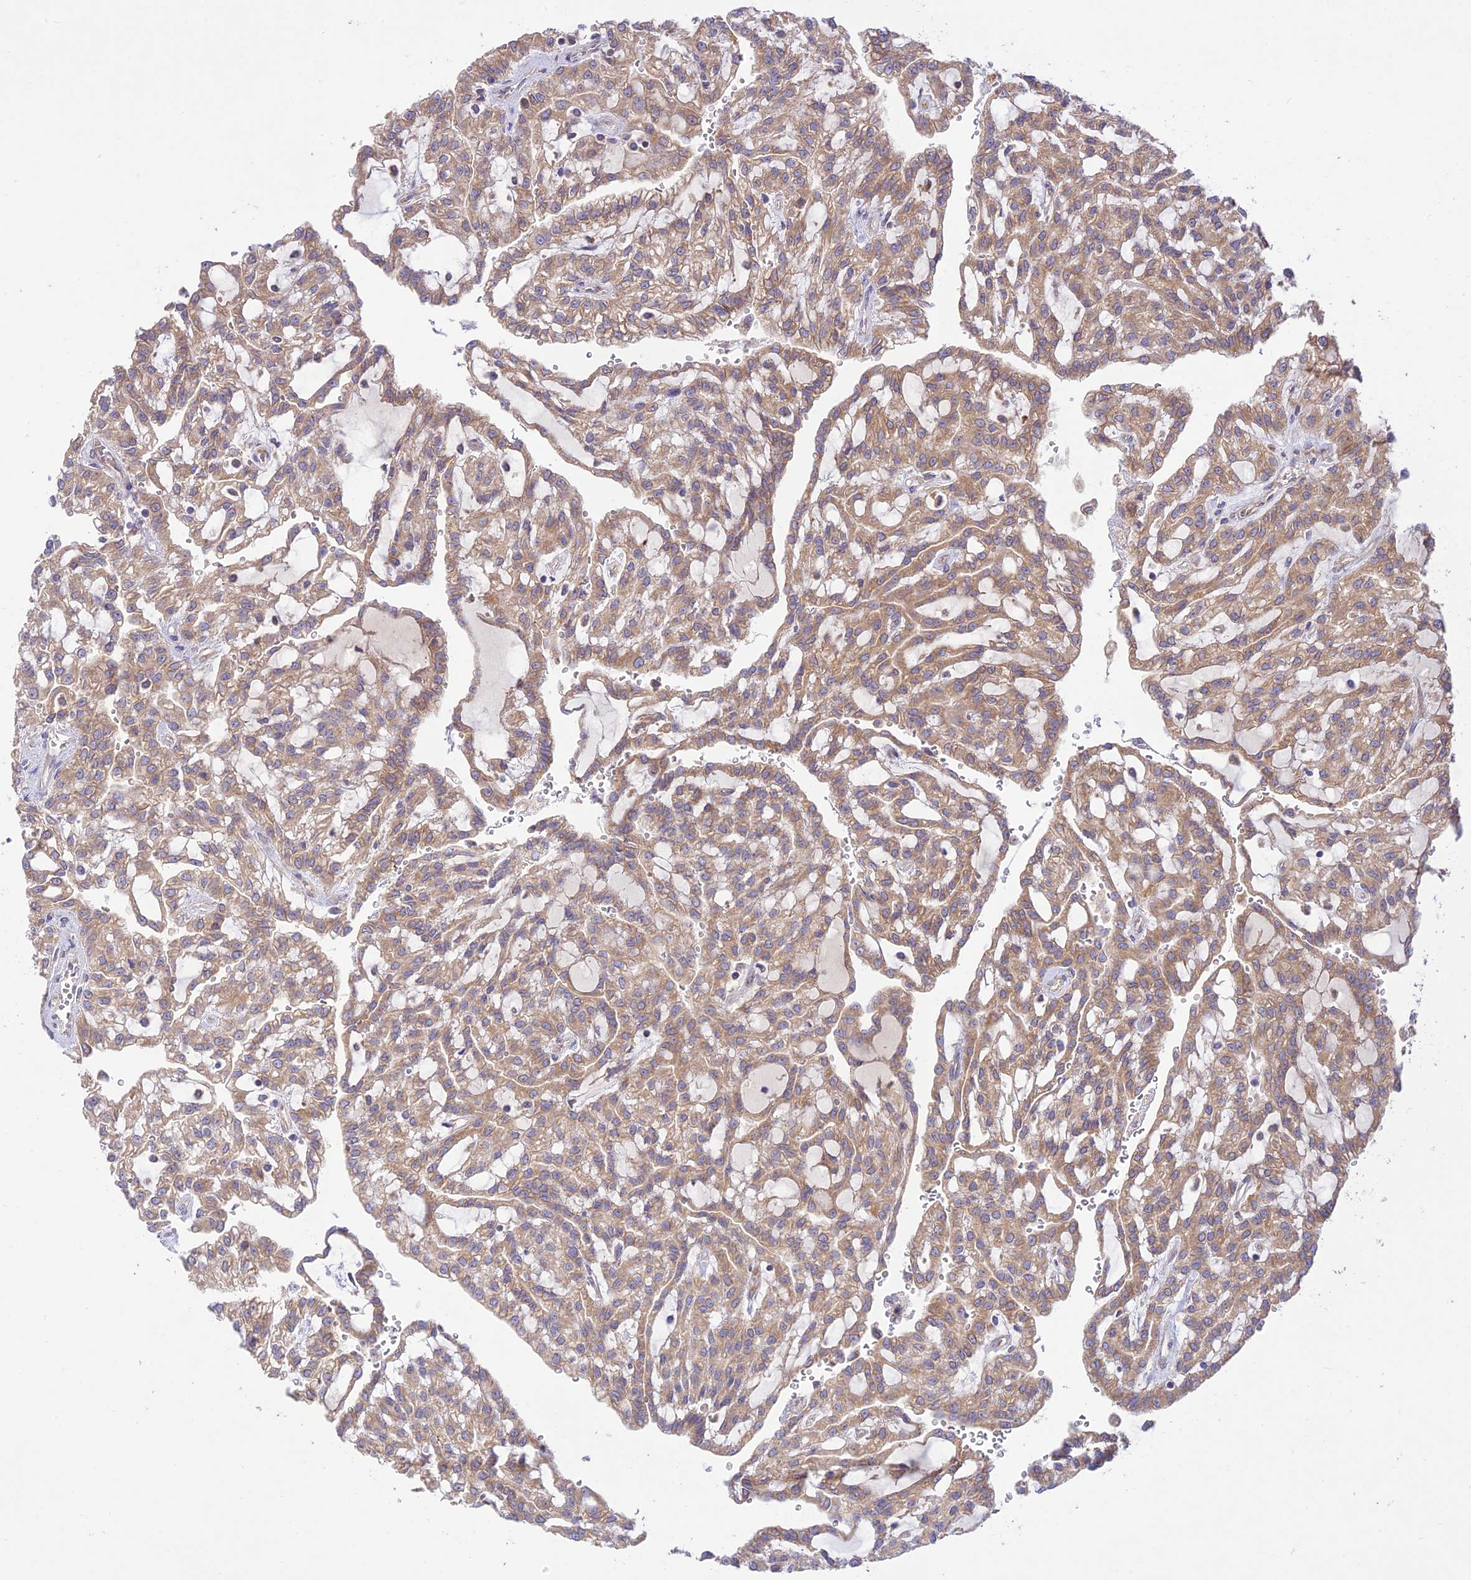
{"staining": {"intensity": "moderate", "quantity": ">75%", "location": "cytoplasmic/membranous"}, "tissue": "renal cancer", "cell_type": "Tumor cells", "image_type": "cancer", "snomed": [{"axis": "morphology", "description": "Adenocarcinoma, NOS"}, {"axis": "topography", "description": "Kidney"}], "caption": "Approximately >75% of tumor cells in adenocarcinoma (renal) reveal moderate cytoplasmic/membranous protein positivity as visualized by brown immunohistochemical staining.", "gene": "TMEM259", "patient": {"sex": "male", "age": 63}}